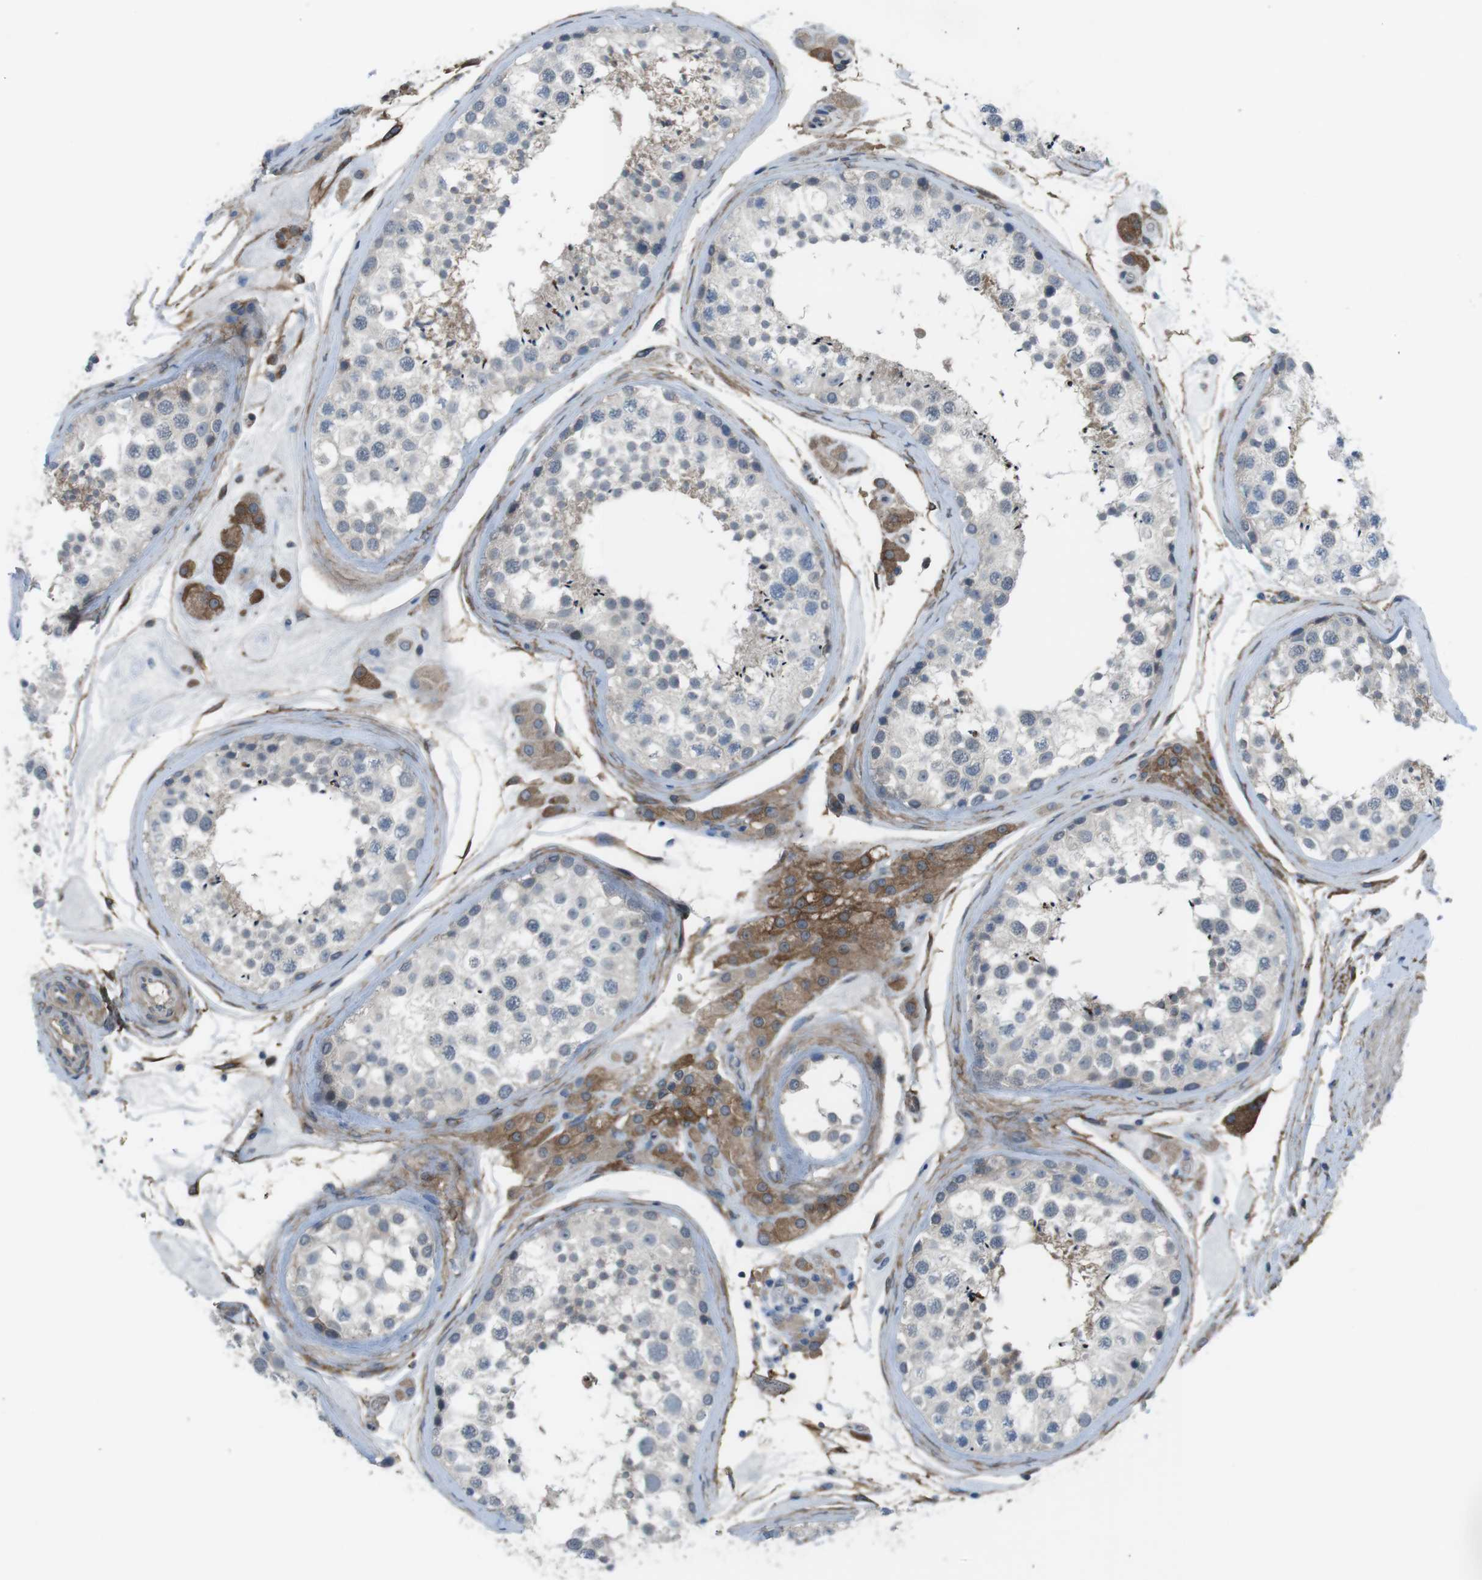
{"staining": {"intensity": "weak", "quantity": "<25%", "location": "cytoplasmic/membranous"}, "tissue": "testis", "cell_type": "Cells in seminiferous ducts", "image_type": "normal", "snomed": [{"axis": "morphology", "description": "Normal tissue, NOS"}, {"axis": "topography", "description": "Testis"}], "caption": "IHC photomicrograph of normal human testis stained for a protein (brown), which reveals no expression in cells in seminiferous ducts. (Immunohistochemistry, brightfield microscopy, high magnification).", "gene": "ANK2", "patient": {"sex": "male", "age": 46}}